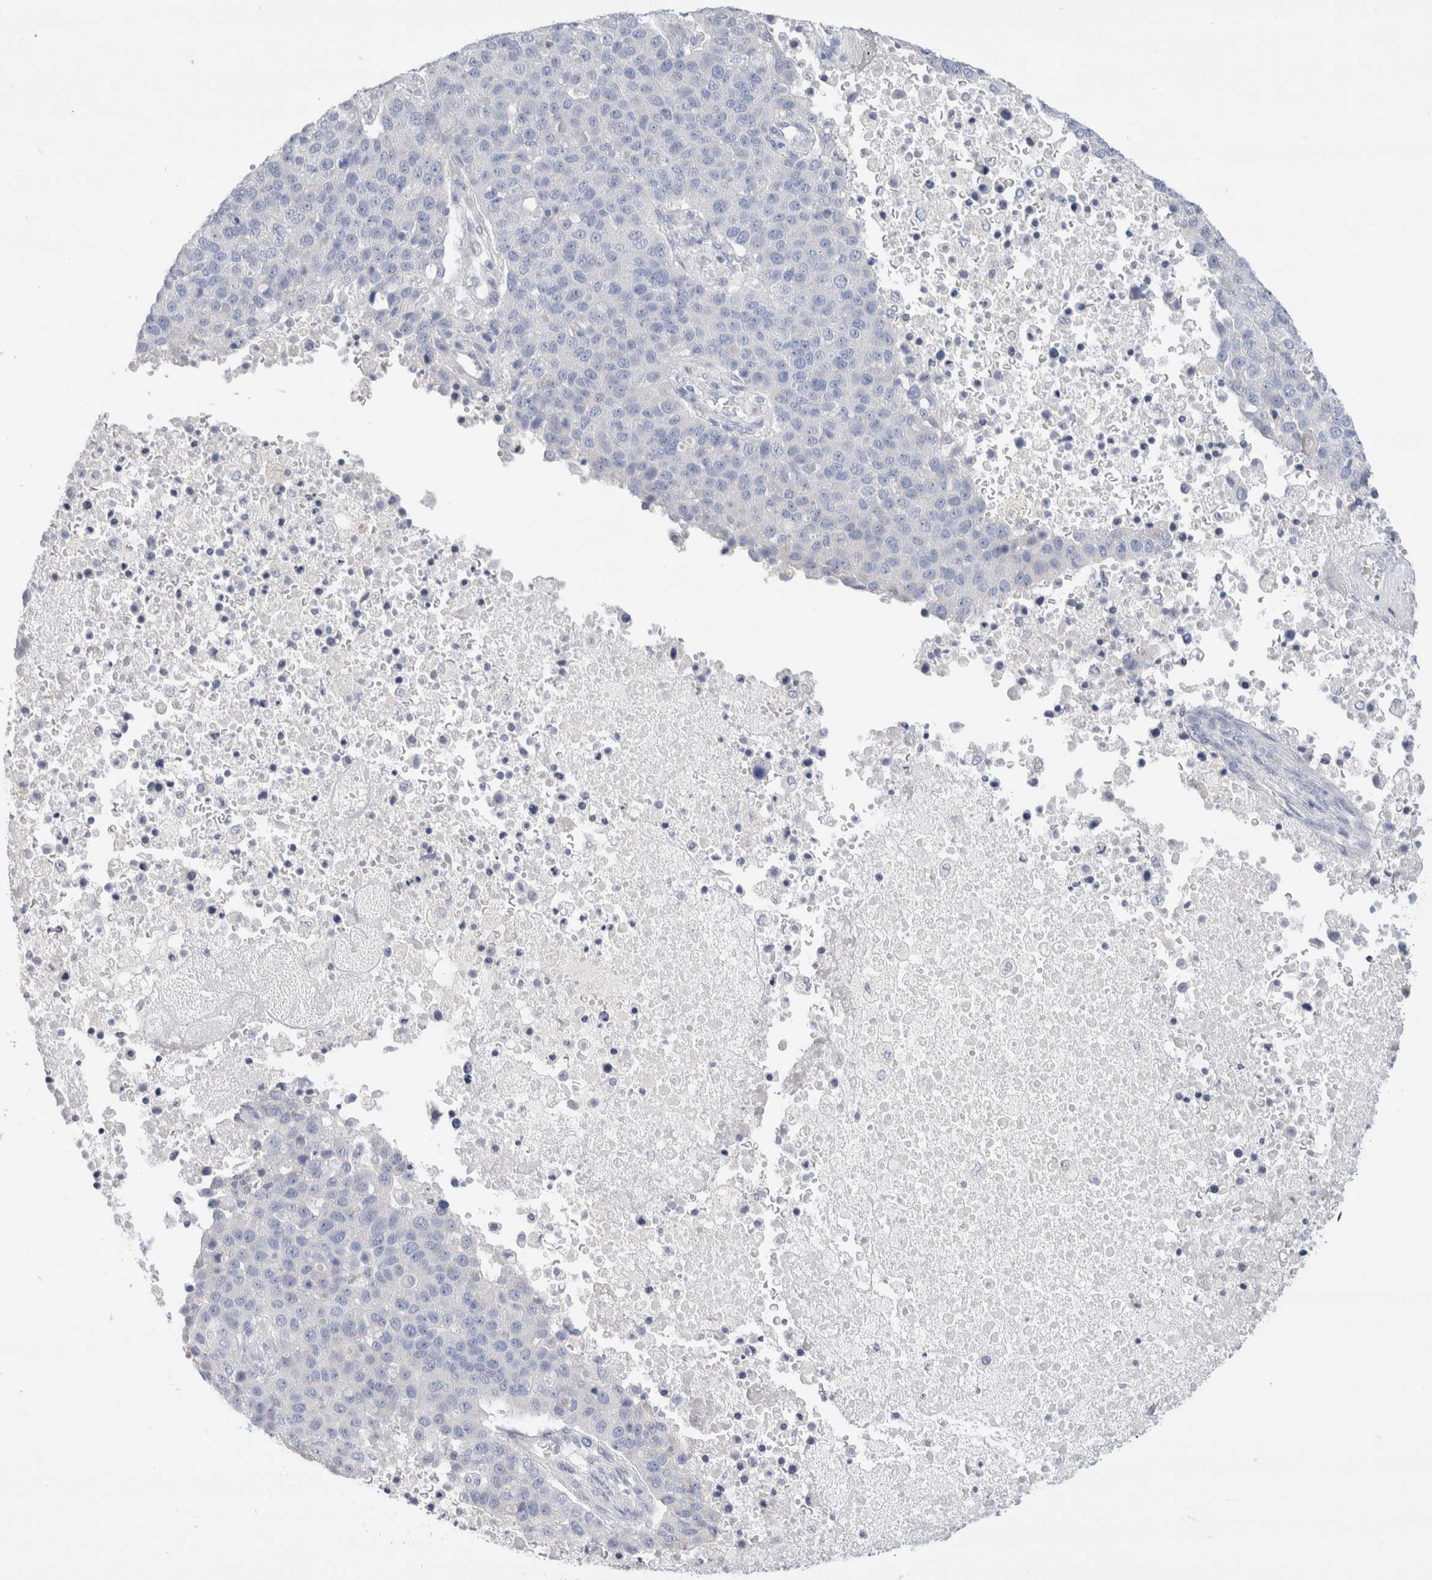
{"staining": {"intensity": "negative", "quantity": "none", "location": "none"}, "tissue": "pancreatic cancer", "cell_type": "Tumor cells", "image_type": "cancer", "snomed": [{"axis": "morphology", "description": "Adenocarcinoma, NOS"}, {"axis": "topography", "description": "Pancreas"}], "caption": "IHC histopathology image of human pancreatic adenocarcinoma stained for a protein (brown), which shows no positivity in tumor cells.", "gene": "GADD45G", "patient": {"sex": "female", "age": 61}}